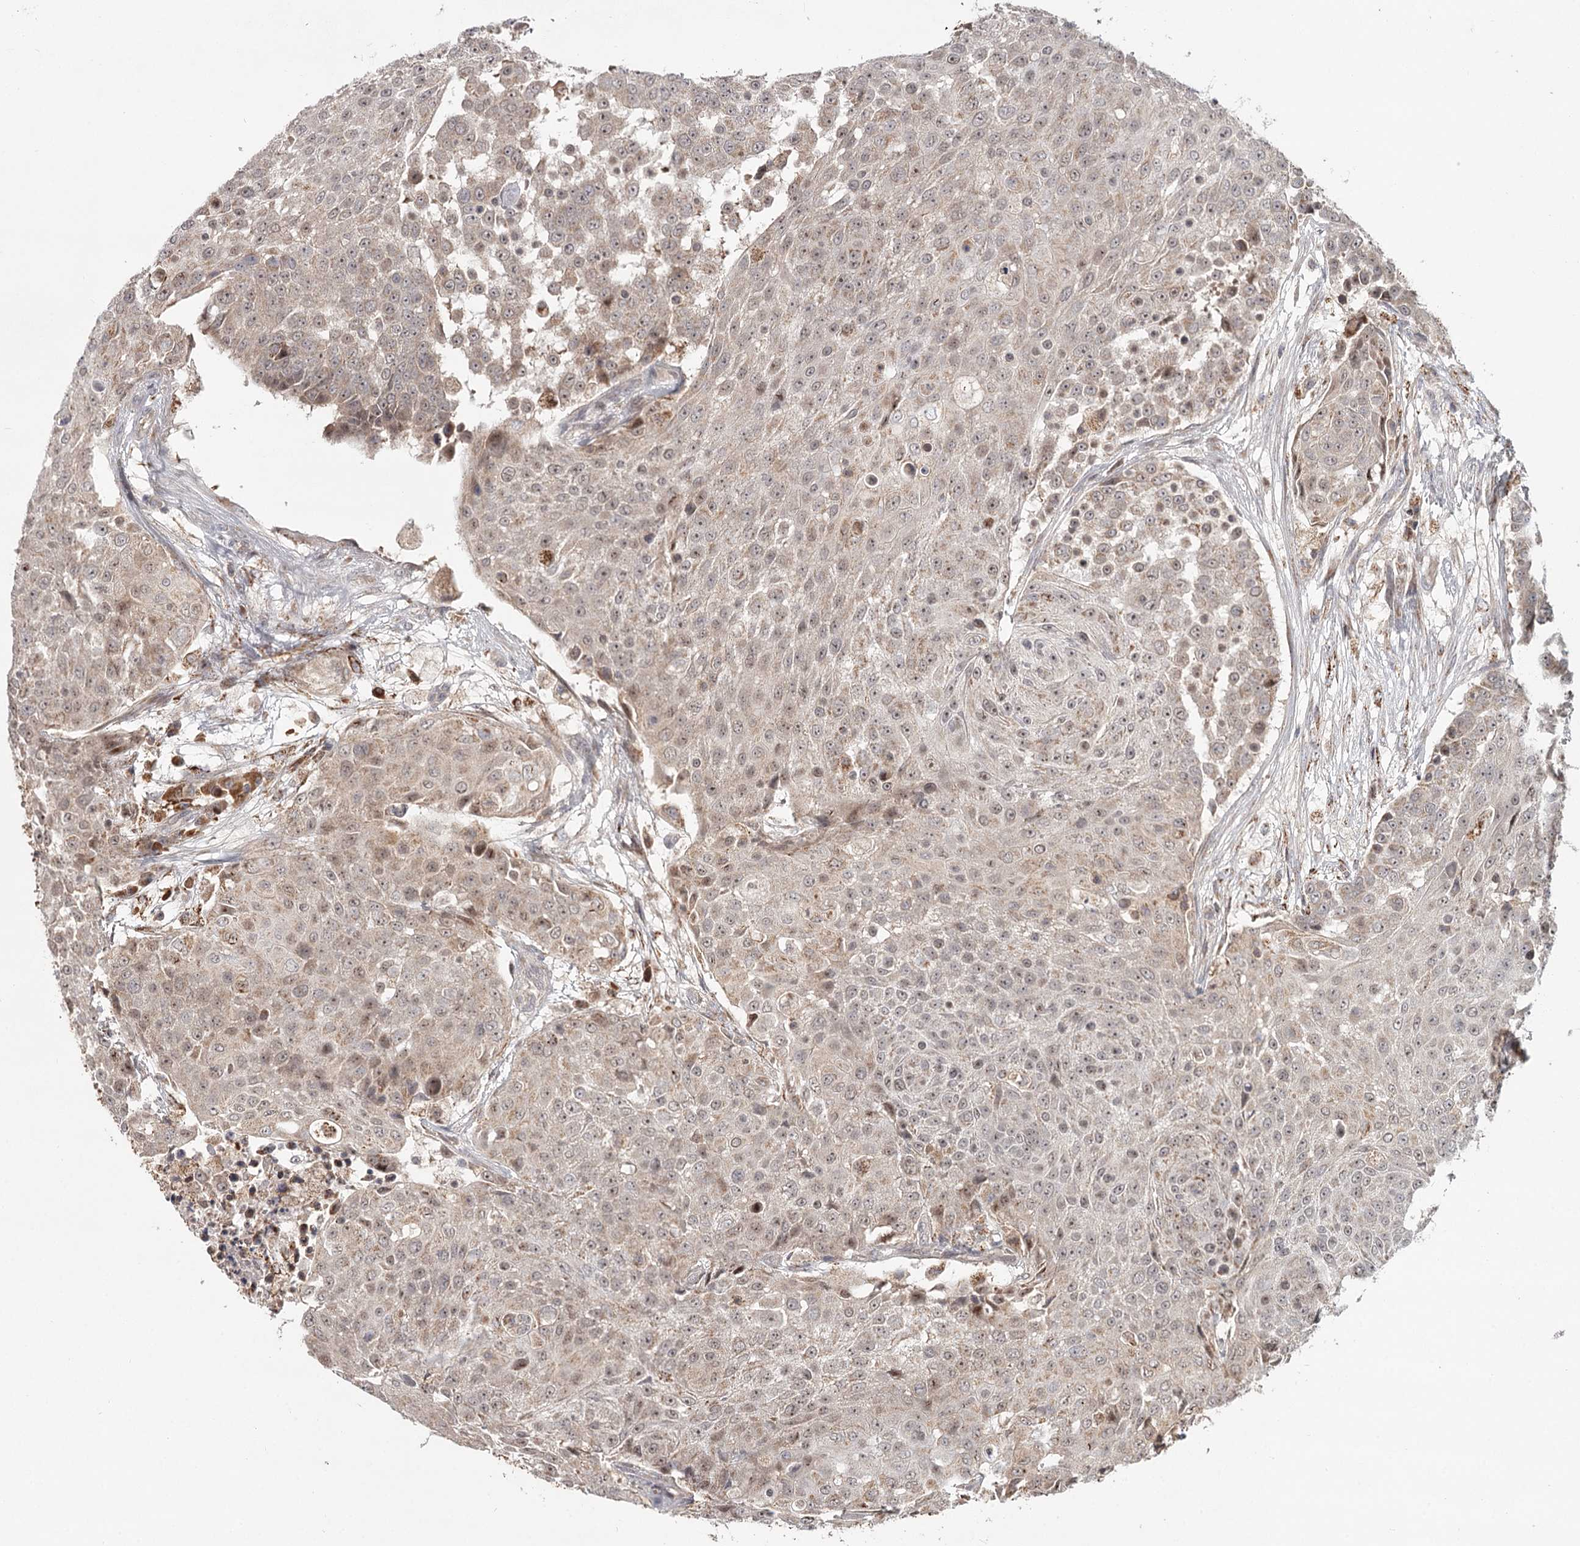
{"staining": {"intensity": "weak", "quantity": "<25%", "location": "cytoplasmic/membranous"}, "tissue": "urothelial cancer", "cell_type": "Tumor cells", "image_type": "cancer", "snomed": [{"axis": "morphology", "description": "Urothelial carcinoma, High grade"}, {"axis": "topography", "description": "Urinary bladder"}], "caption": "High-grade urothelial carcinoma stained for a protein using immunohistochemistry displays no positivity tumor cells.", "gene": "CDC123", "patient": {"sex": "female", "age": 63}}